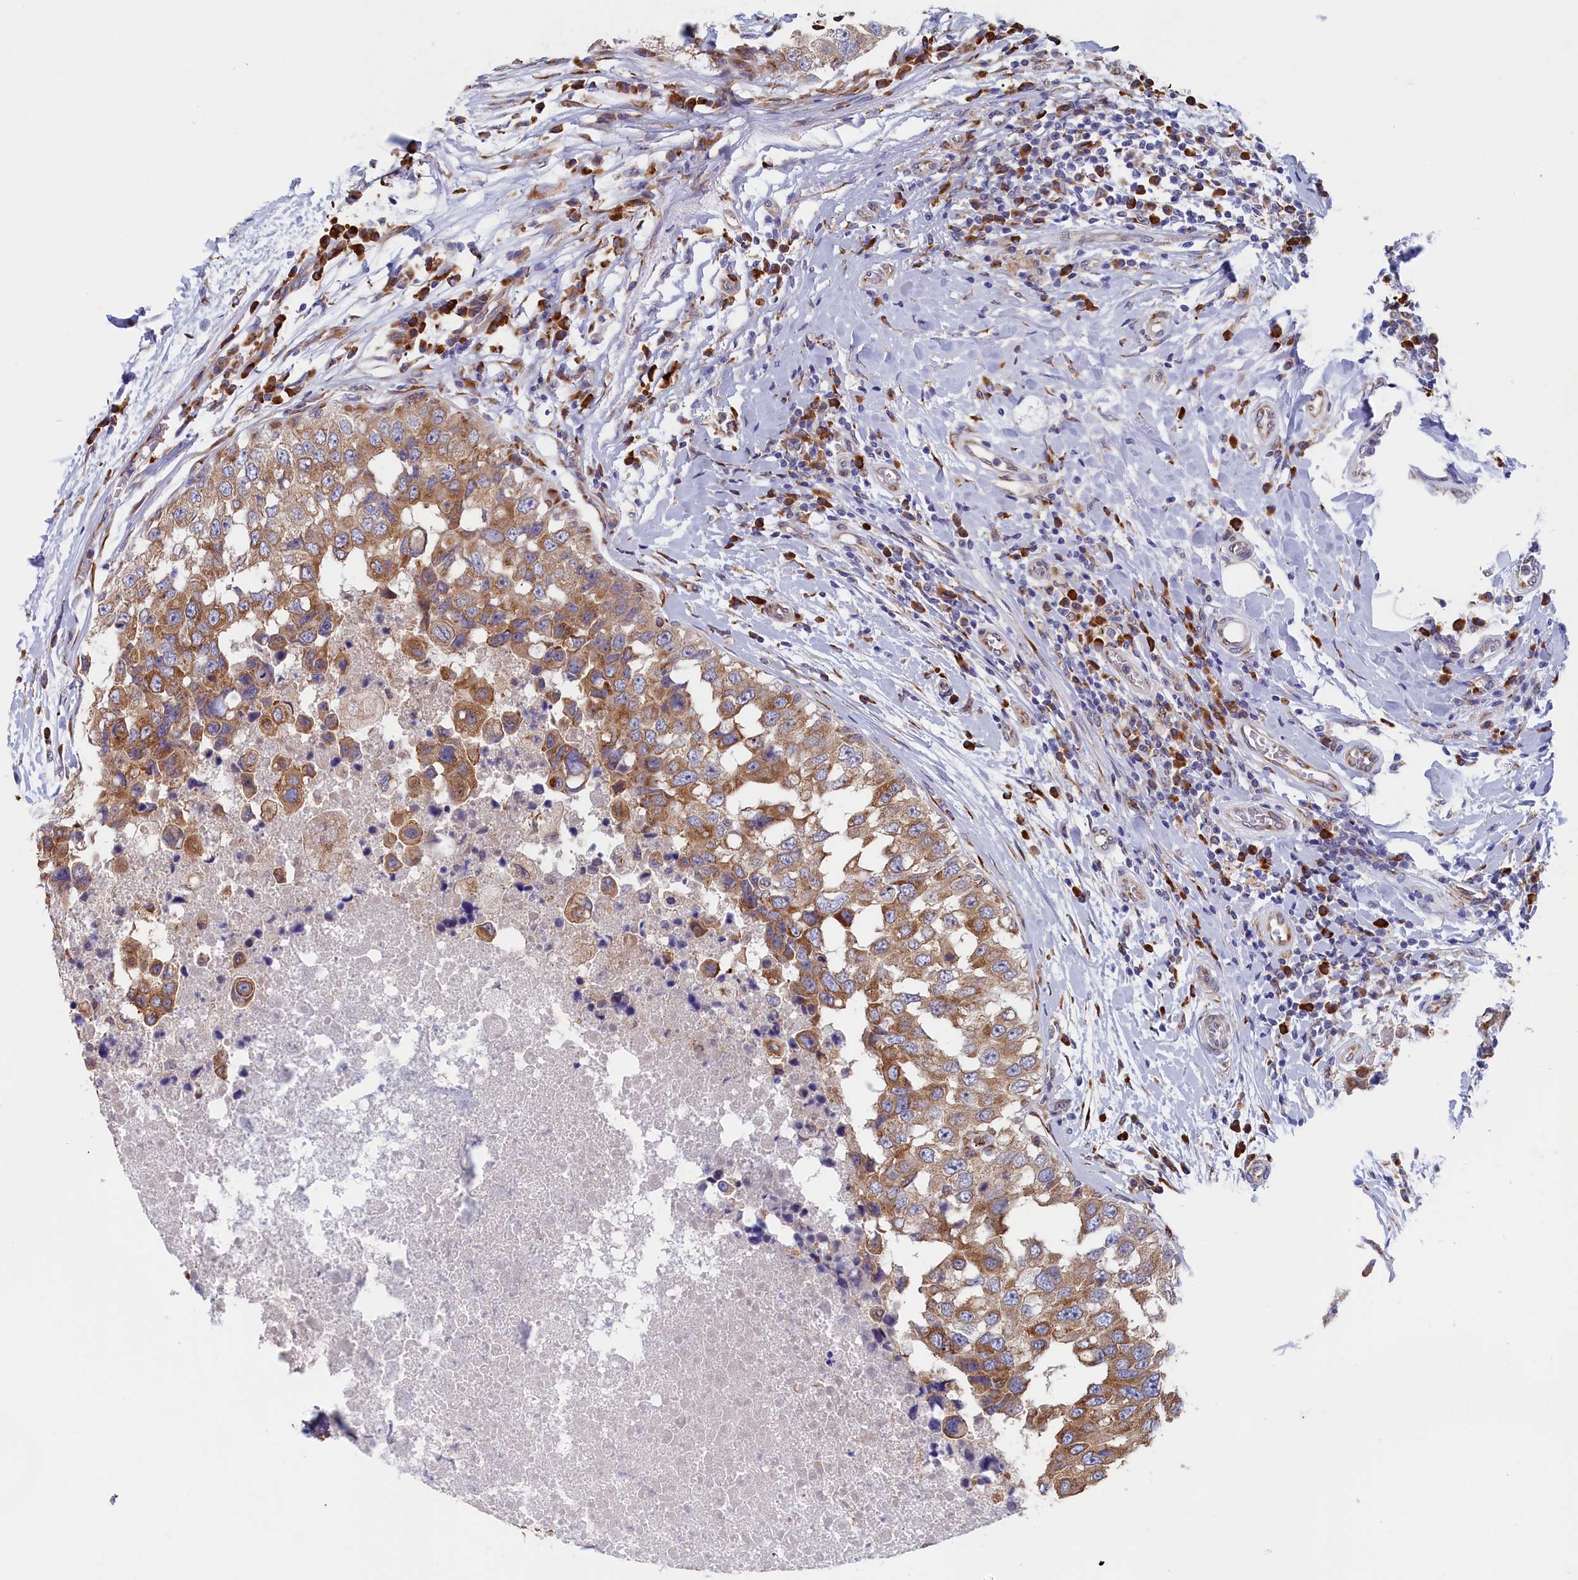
{"staining": {"intensity": "moderate", "quantity": ">75%", "location": "cytoplasmic/membranous"}, "tissue": "breast cancer", "cell_type": "Tumor cells", "image_type": "cancer", "snomed": [{"axis": "morphology", "description": "Duct carcinoma"}, {"axis": "topography", "description": "Breast"}], "caption": "The micrograph exhibits immunohistochemical staining of breast cancer (infiltrating ductal carcinoma). There is moderate cytoplasmic/membranous staining is present in approximately >75% of tumor cells.", "gene": "CCDC68", "patient": {"sex": "female", "age": 27}}